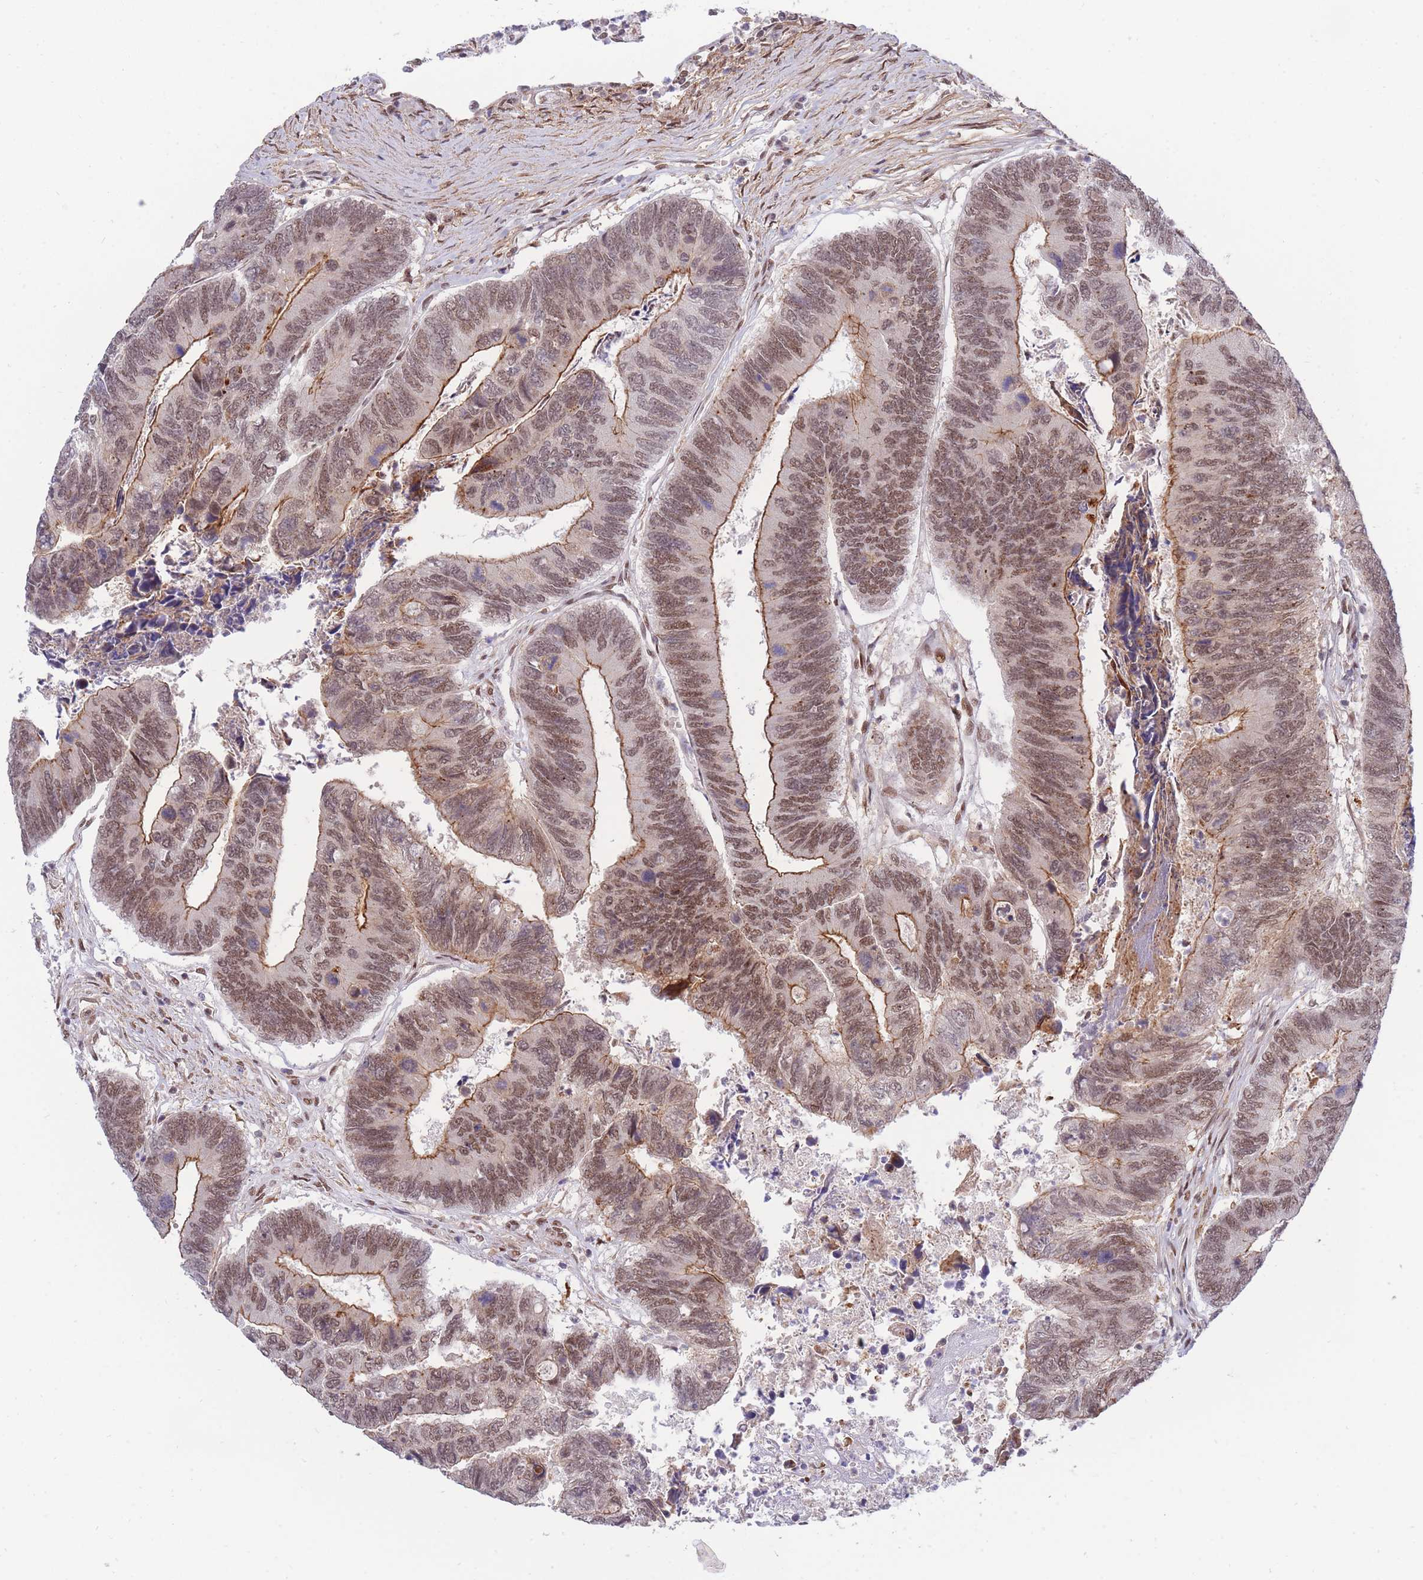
{"staining": {"intensity": "strong", "quantity": "25%-75%", "location": "cytoplasmic/membranous,nuclear"}, "tissue": "colorectal cancer", "cell_type": "Tumor cells", "image_type": "cancer", "snomed": [{"axis": "morphology", "description": "Adenocarcinoma, NOS"}, {"axis": "topography", "description": "Colon"}], "caption": "Immunohistochemical staining of human colorectal cancer (adenocarcinoma) exhibits high levels of strong cytoplasmic/membranous and nuclear staining in approximately 25%-75% of tumor cells. (Stains: DAB (3,3'-diaminobenzidine) in brown, nuclei in blue, Microscopy: brightfield microscopy at high magnification).", "gene": "BOD1L1", "patient": {"sex": "female", "age": 67}}